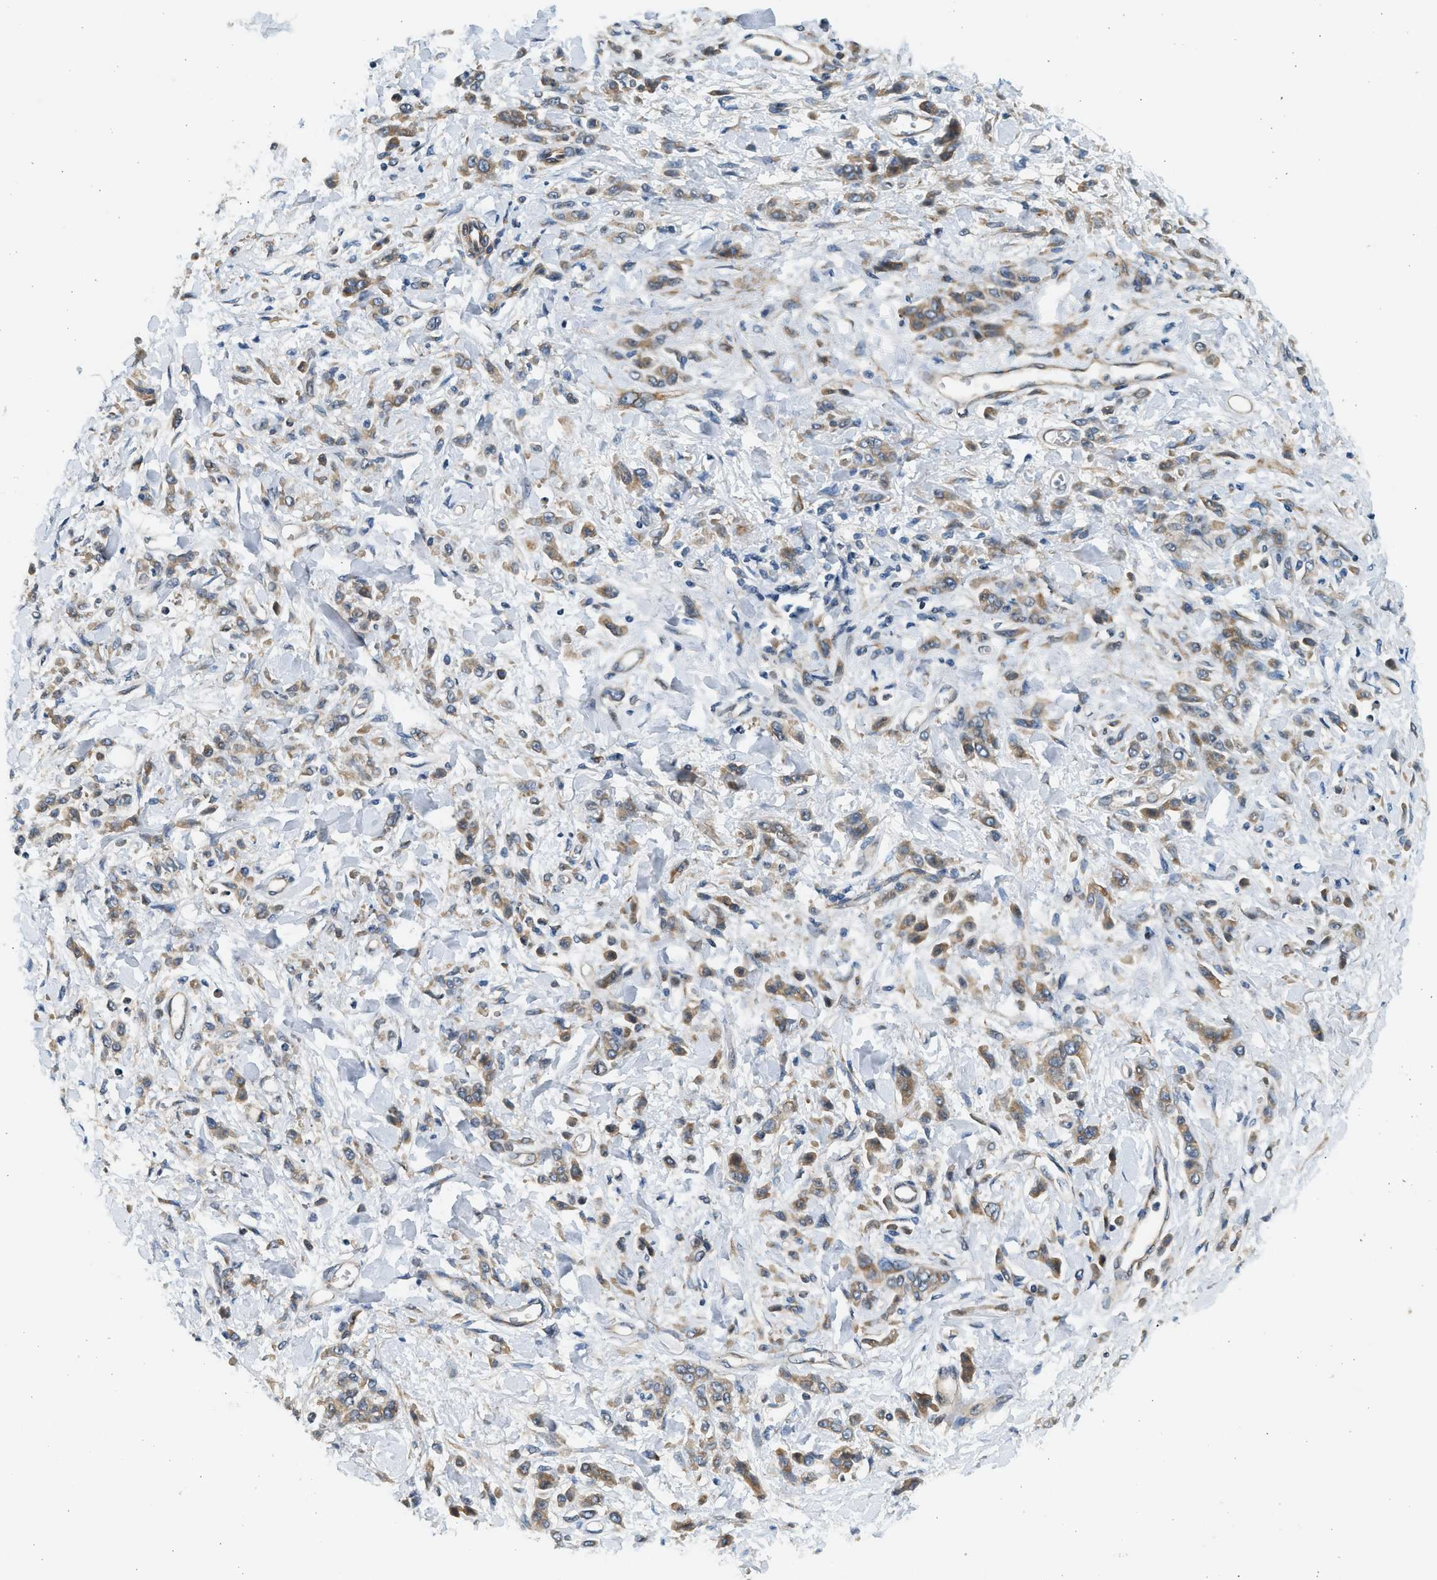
{"staining": {"intensity": "weak", "quantity": "25%-75%", "location": "cytoplasmic/membranous"}, "tissue": "stomach cancer", "cell_type": "Tumor cells", "image_type": "cancer", "snomed": [{"axis": "morphology", "description": "Normal tissue, NOS"}, {"axis": "morphology", "description": "Adenocarcinoma, NOS"}, {"axis": "topography", "description": "Stomach"}], "caption": "This image displays stomach cancer (adenocarcinoma) stained with immunohistochemistry (IHC) to label a protein in brown. The cytoplasmic/membranous of tumor cells show weak positivity for the protein. Nuclei are counter-stained blue.", "gene": "KDELR2", "patient": {"sex": "male", "age": 82}}